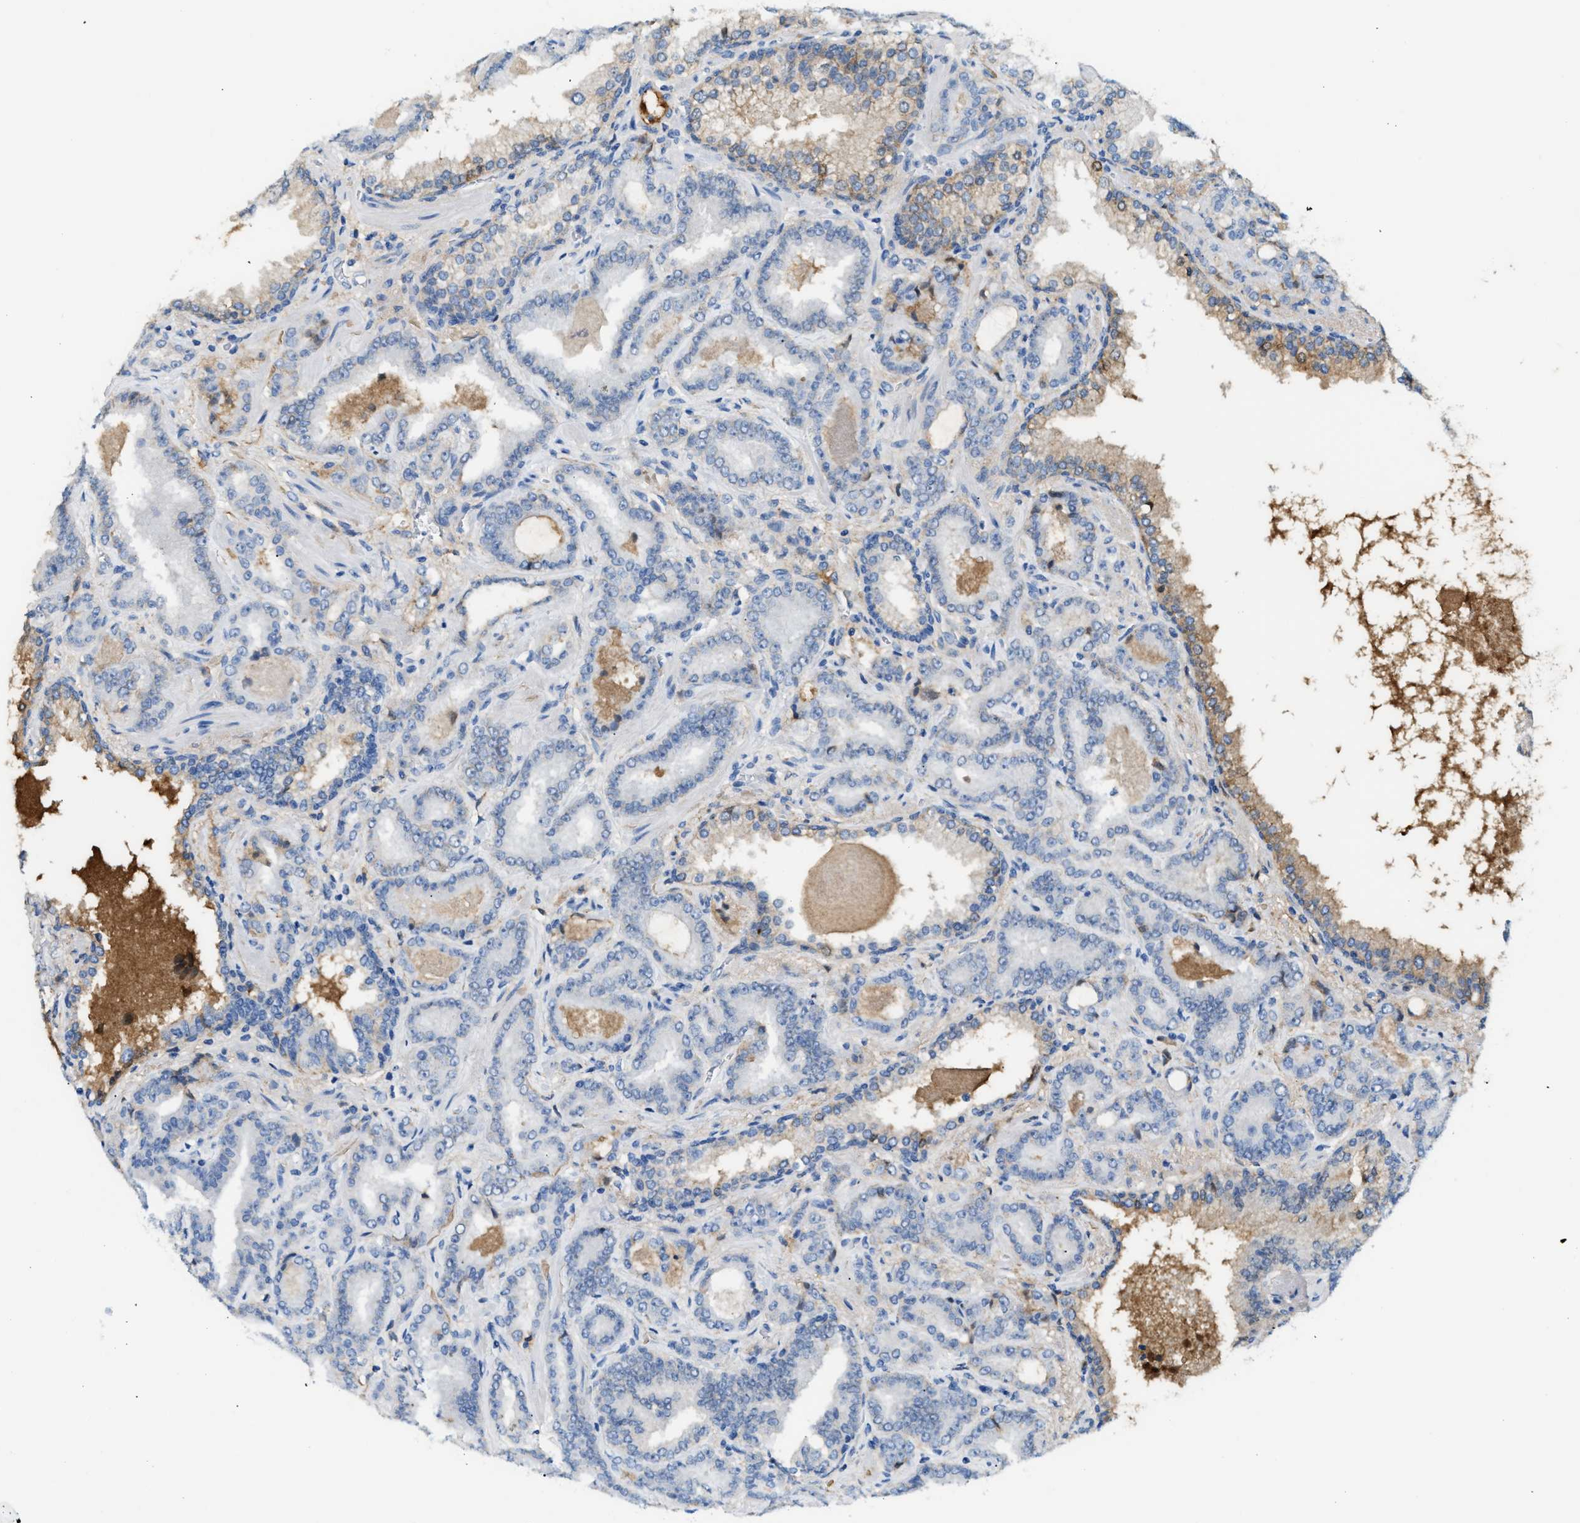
{"staining": {"intensity": "negative", "quantity": "none", "location": "none"}, "tissue": "prostate cancer", "cell_type": "Tumor cells", "image_type": "cancer", "snomed": [{"axis": "morphology", "description": "Adenocarcinoma, Low grade"}, {"axis": "topography", "description": "Prostate"}], "caption": "This micrograph is of adenocarcinoma (low-grade) (prostate) stained with immunohistochemistry to label a protein in brown with the nuclei are counter-stained blue. There is no expression in tumor cells.", "gene": "CFI", "patient": {"sex": "male", "age": 60}}